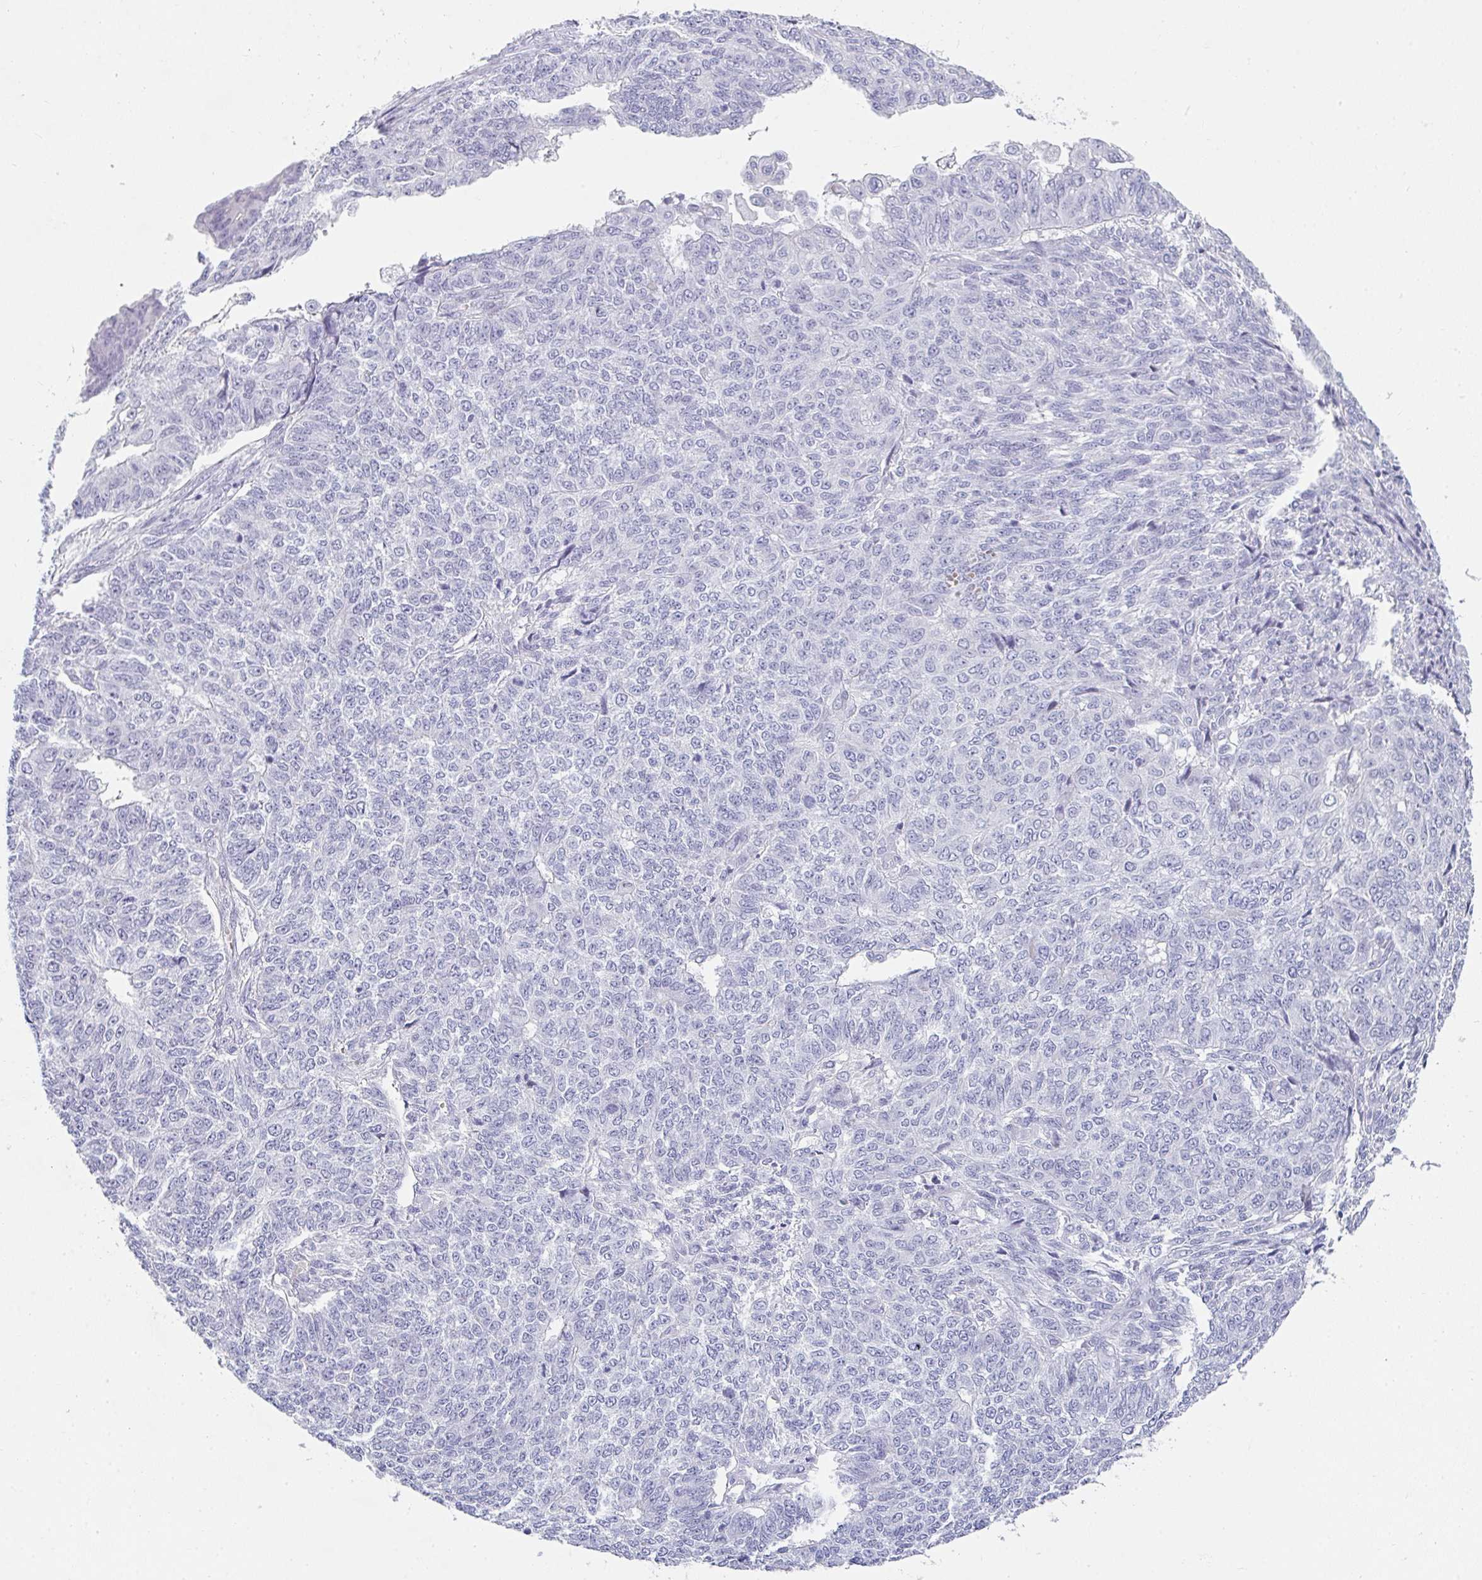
{"staining": {"intensity": "negative", "quantity": "none", "location": "none"}, "tissue": "endometrial cancer", "cell_type": "Tumor cells", "image_type": "cancer", "snomed": [{"axis": "morphology", "description": "Adenocarcinoma, NOS"}, {"axis": "topography", "description": "Endometrium"}], "caption": "Human endometrial cancer stained for a protein using immunohistochemistry (IHC) reveals no staining in tumor cells.", "gene": "NEU2", "patient": {"sex": "female", "age": 32}}